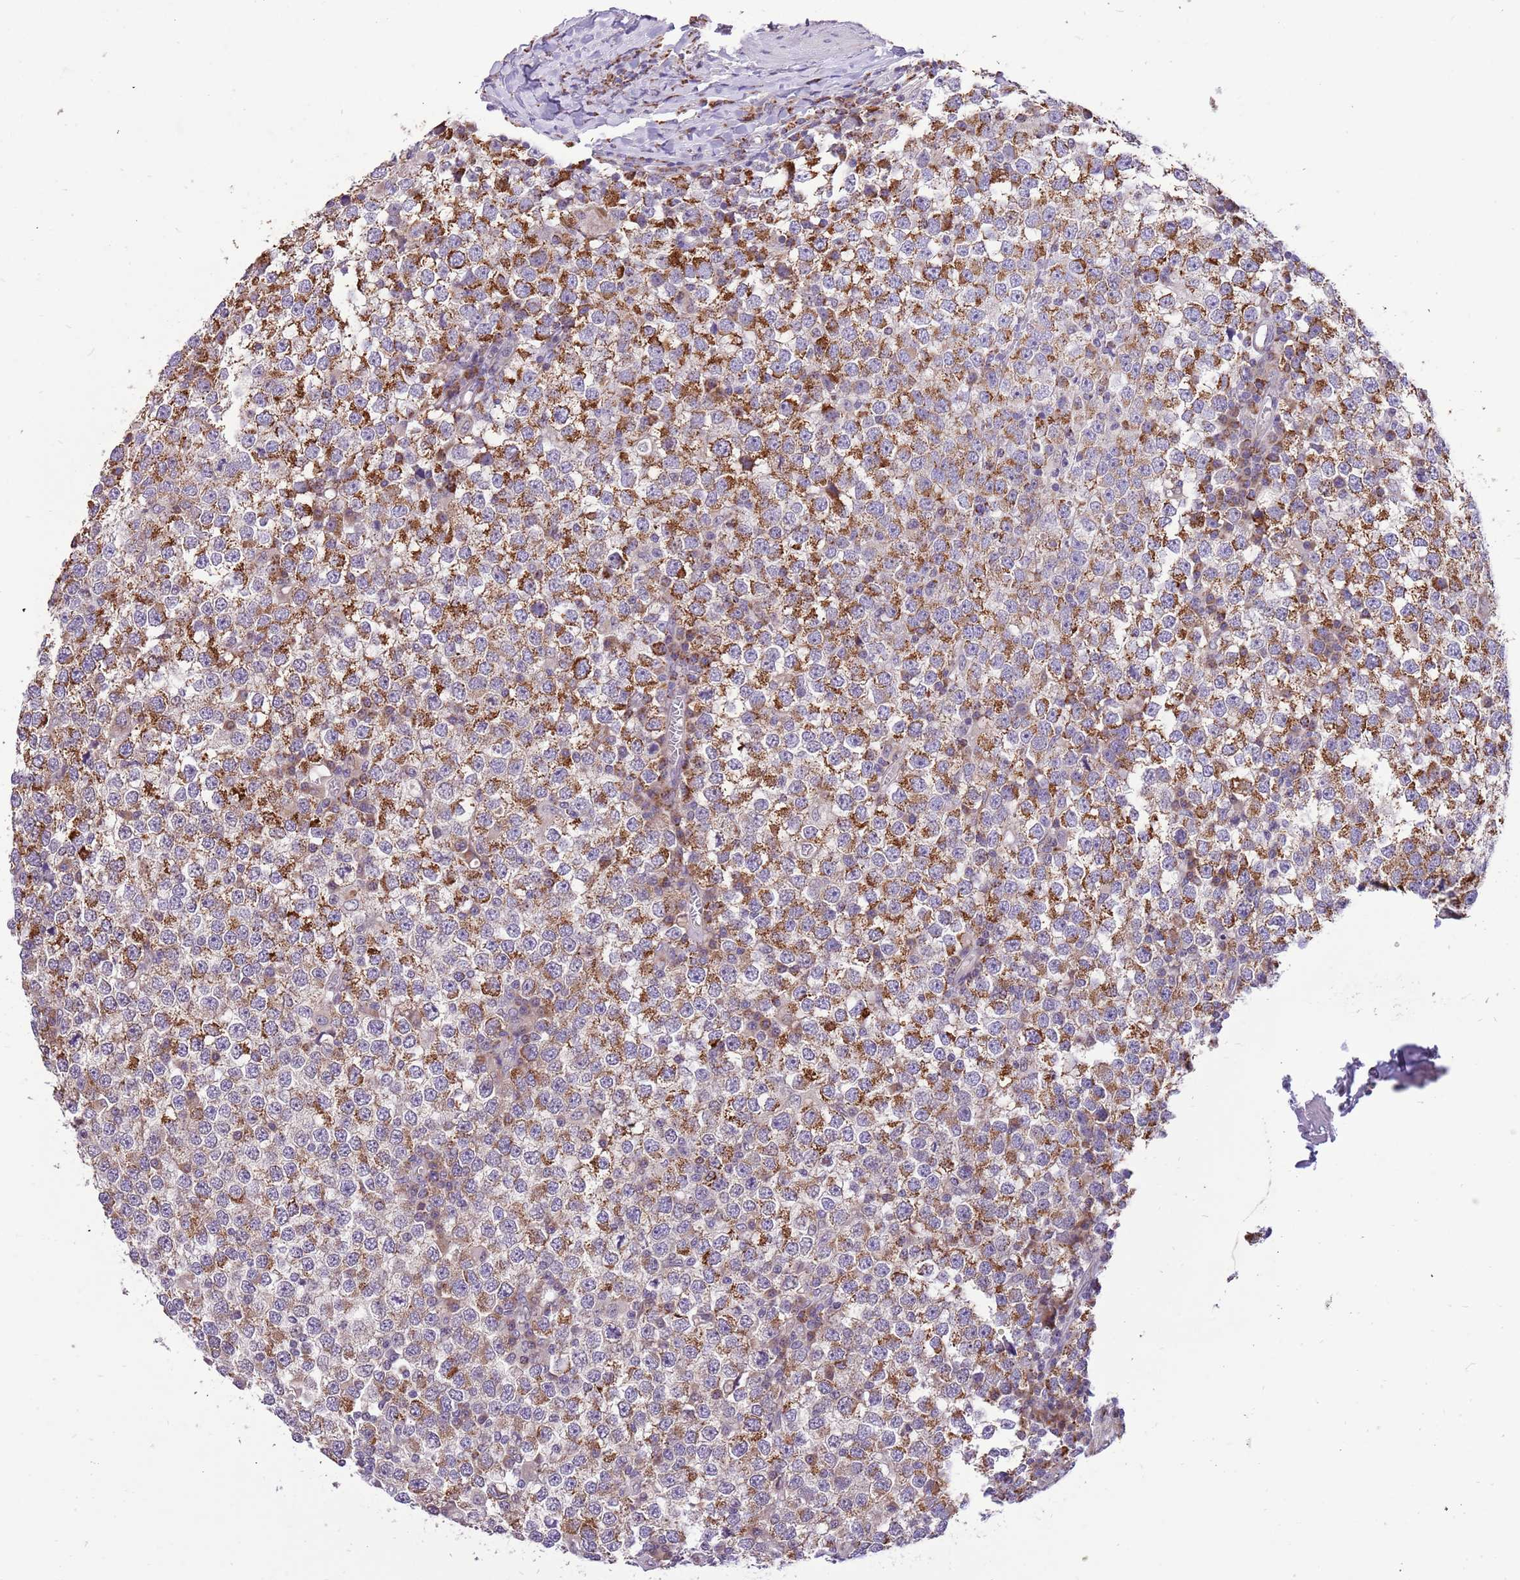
{"staining": {"intensity": "strong", "quantity": ">75%", "location": "cytoplasmic/membranous"}, "tissue": "testis cancer", "cell_type": "Tumor cells", "image_type": "cancer", "snomed": [{"axis": "morphology", "description": "Seminoma, NOS"}, {"axis": "topography", "description": "Testis"}], "caption": "A histopathology image showing strong cytoplasmic/membranous positivity in approximately >75% of tumor cells in testis seminoma, as visualized by brown immunohistochemical staining.", "gene": "COX17", "patient": {"sex": "male", "age": 65}}